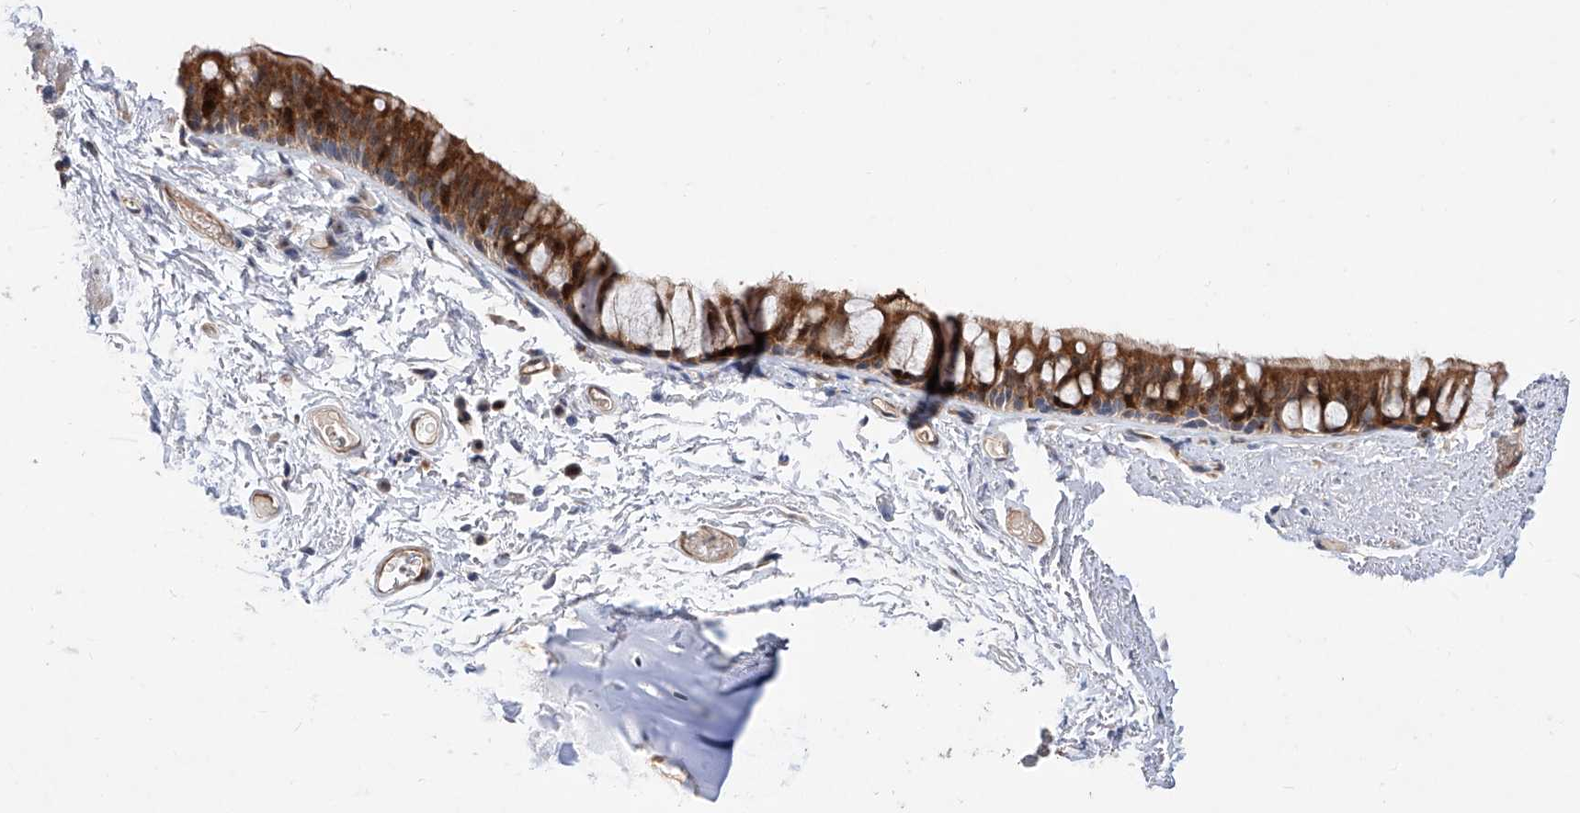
{"staining": {"intensity": "moderate", "quantity": ">75%", "location": "cytoplasmic/membranous"}, "tissue": "bronchus", "cell_type": "Respiratory epithelial cells", "image_type": "normal", "snomed": [{"axis": "morphology", "description": "Normal tissue, NOS"}, {"axis": "topography", "description": "Cartilage tissue"}, {"axis": "topography", "description": "Bronchus"}], "caption": "DAB immunohistochemical staining of benign bronchus demonstrates moderate cytoplasmic/membranous protein staining in approximately >75% of respiratory epithelial cells.", "gene": "FUCA2", "patient": {"sex": "female", "age": 73}}